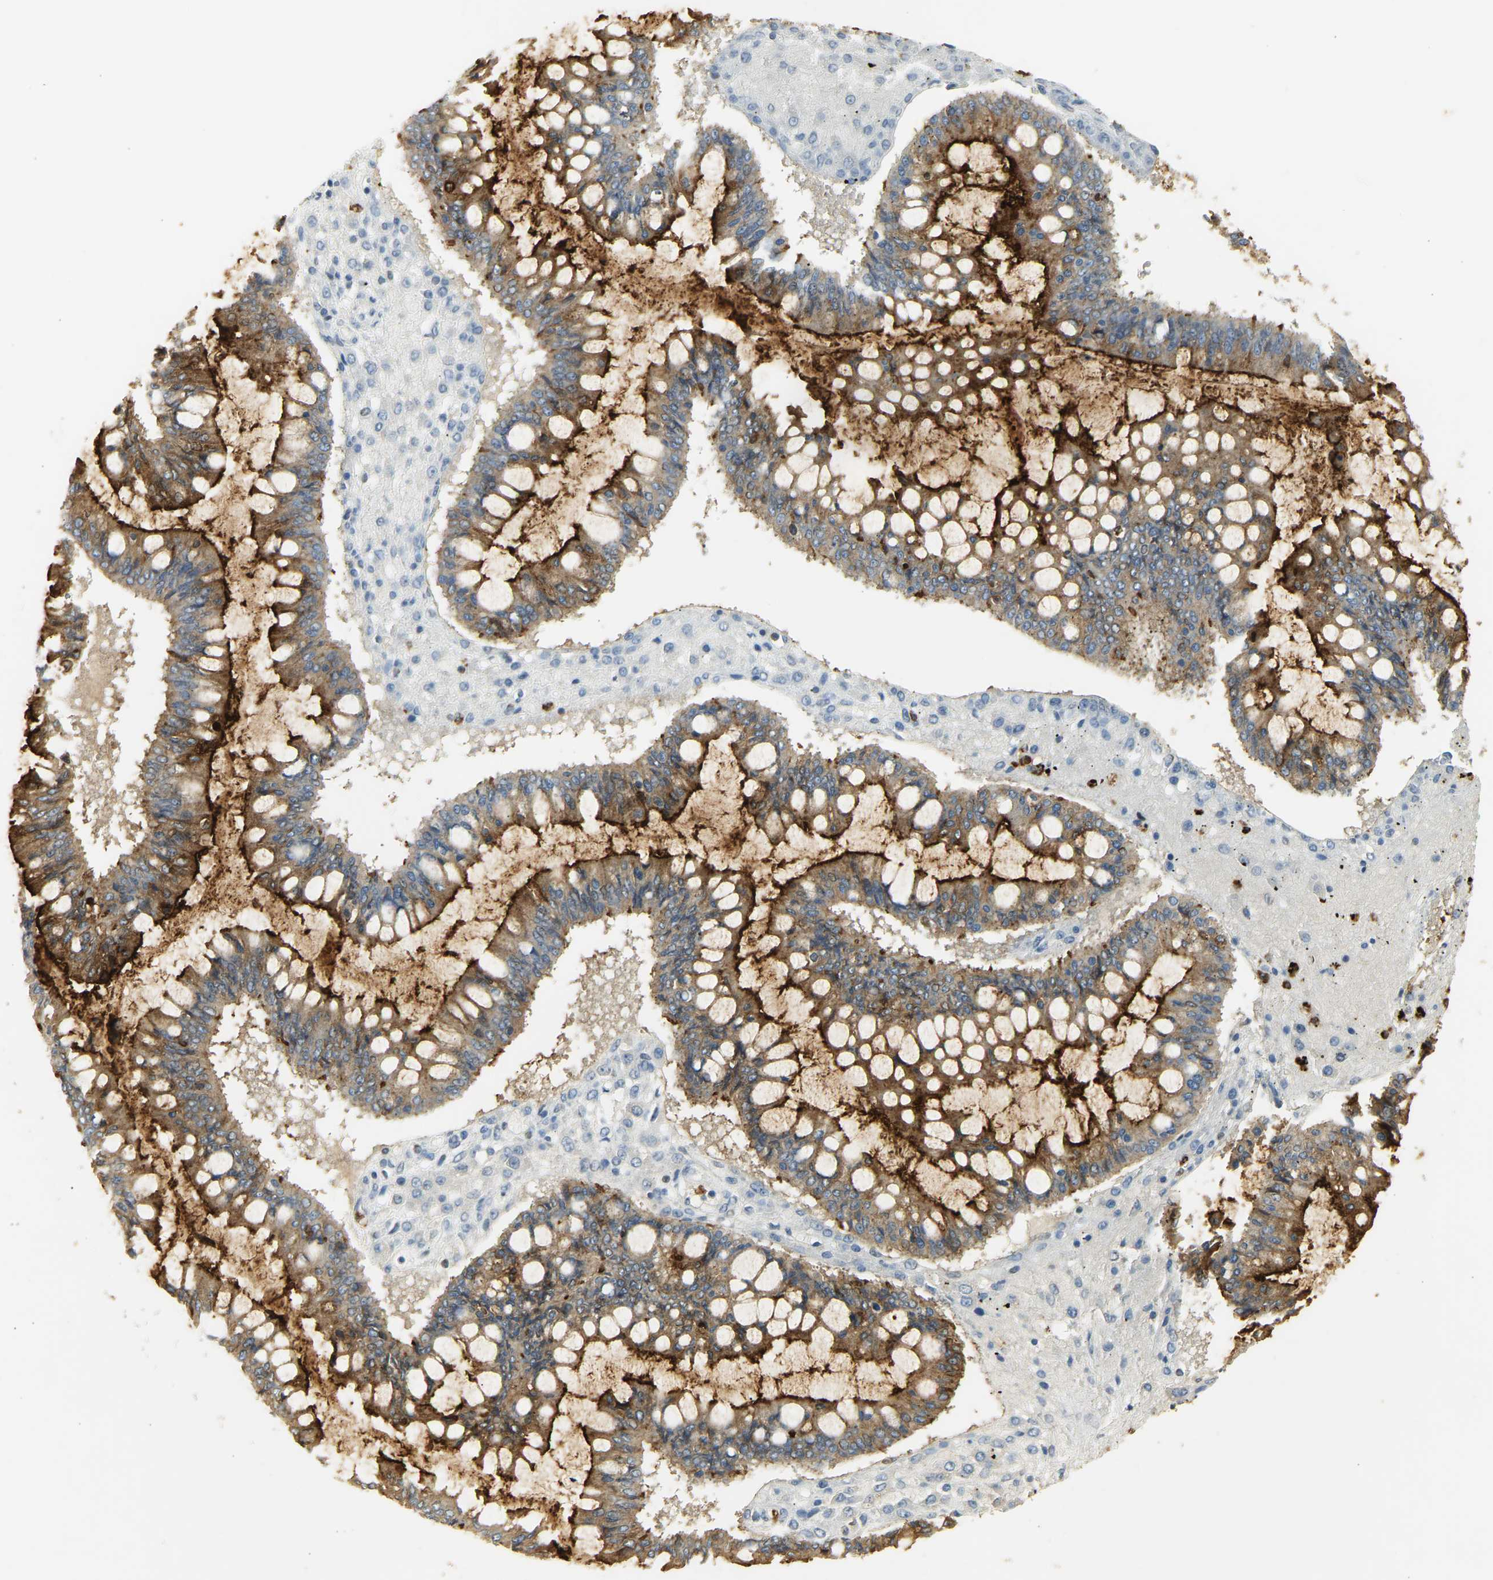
{"staining": {"intensity": "strong", "quantity": ">75%", "location": "cytoplasmic/membranous"}, "tissue": "ovarian cancer", "cell_type": "Tumor cells", "image_type": "cancer", "snomed": [{"axis": "morphology", "description": "Cystadenocarcinoma, mucinous, NOS"}, {"axis": "topography", "description": "Ovary"}], "caption": "There is high levels of strong cytoplasmic/membranous positivity in tumor cells of ovarian cancer (mucinous cystadenocarcinoma), as demonstrated by immunohistochemical staining (brown color).", "gene": "CEACAM5", "patient": {"sex": "female", "age": 73}}